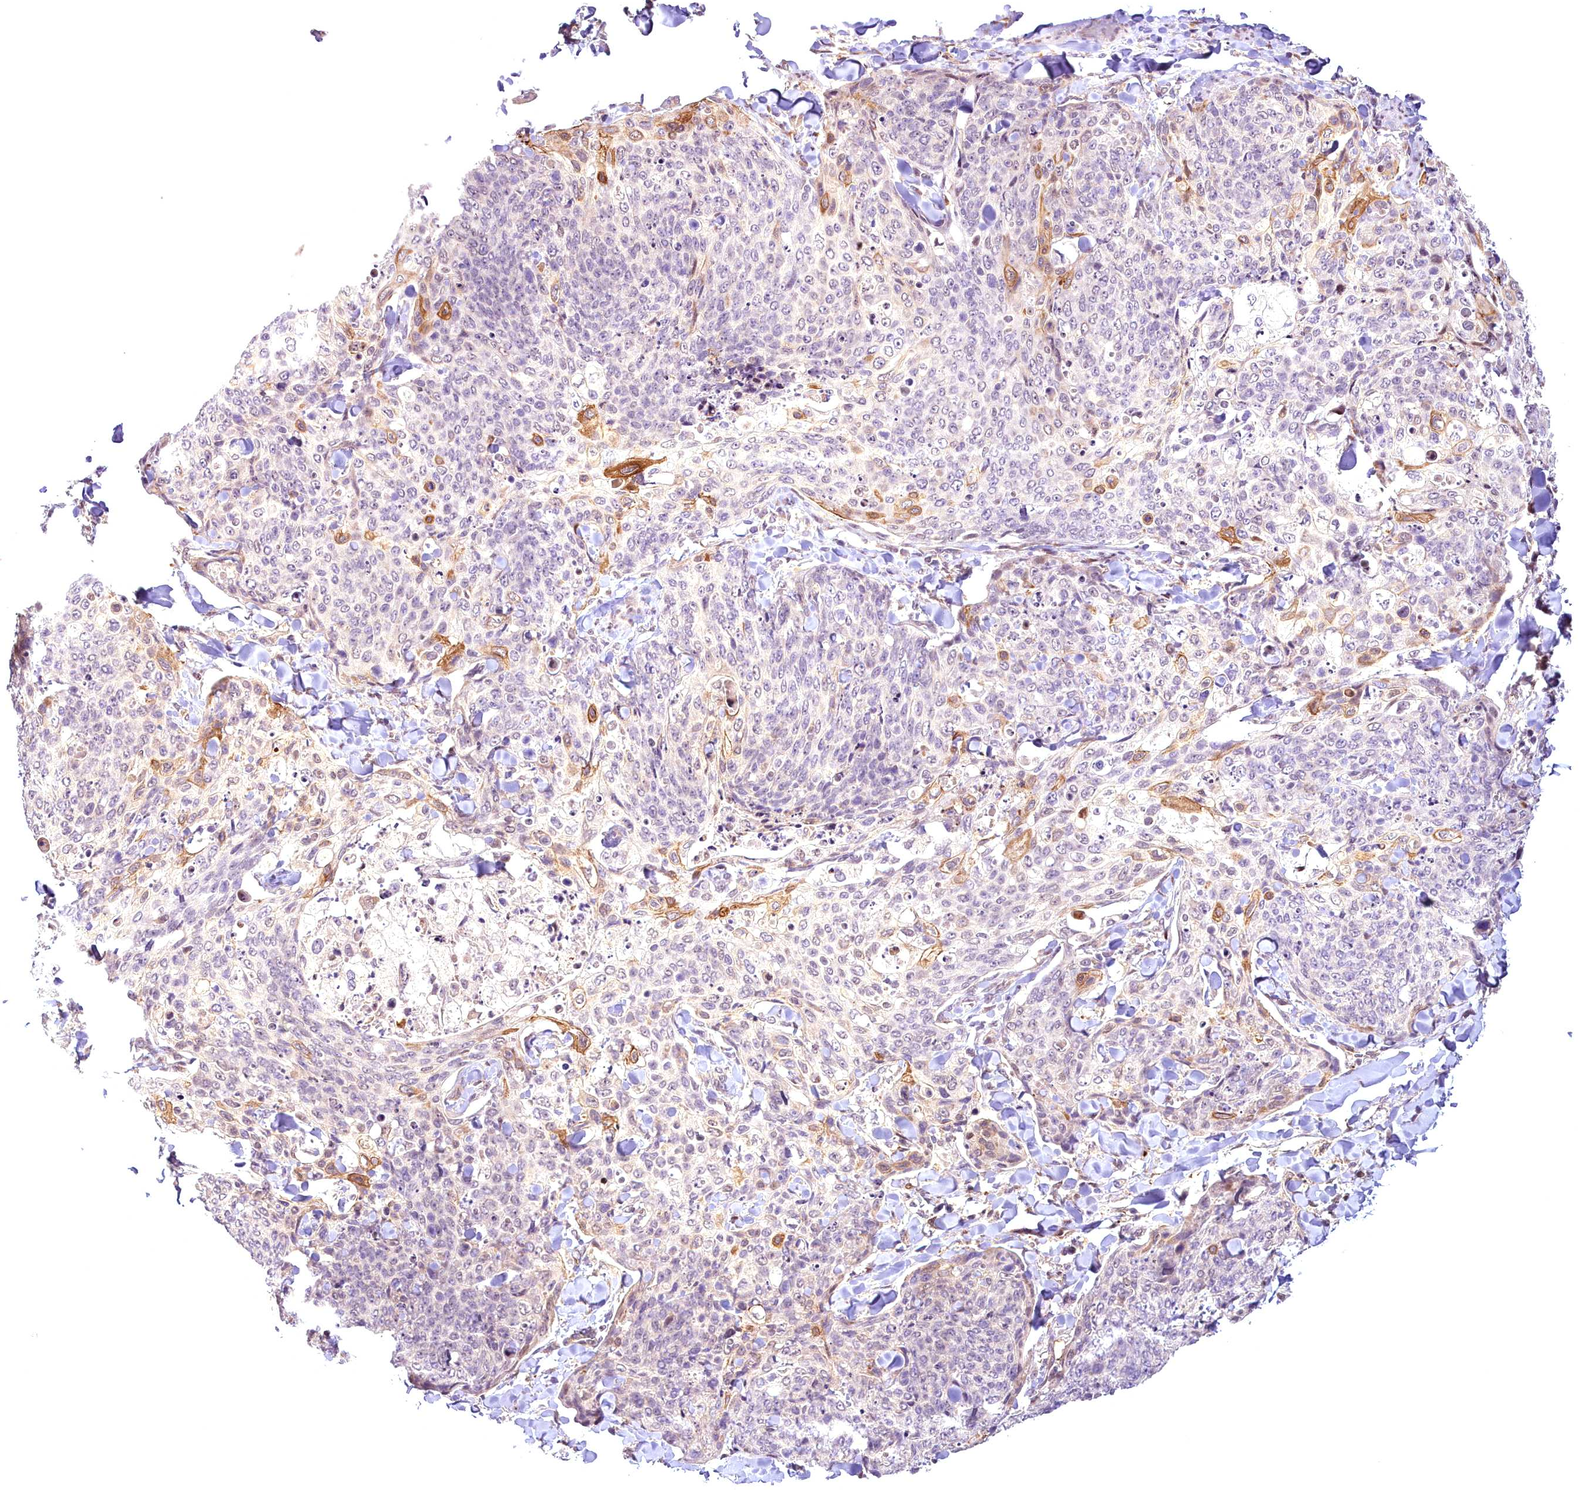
{"staining": {"intensity": "moderate", "quantity": "<25%", "location": "cytoplasmic/membranous"}, "tissue": "skin cancer", "cell_type": "Tumor cells", "image_type": "cancer", "snomed": [{"axis": "morphology", "description": "Squamous cell carcinoma, NOS"}, {"axis": "topography", "description": "Skin"}, {"axis": "topography", "description": "Vulva"}], "caption": "There is low levels of moderate cytoplasmic/membranous staining in tumor cells of skin cancer (squamous cell carcinoma), as demonstrated by immunohistochemical staining (brown color).", "gene": "AP1M1", "patient": {"sex": "female", "age": 85}}